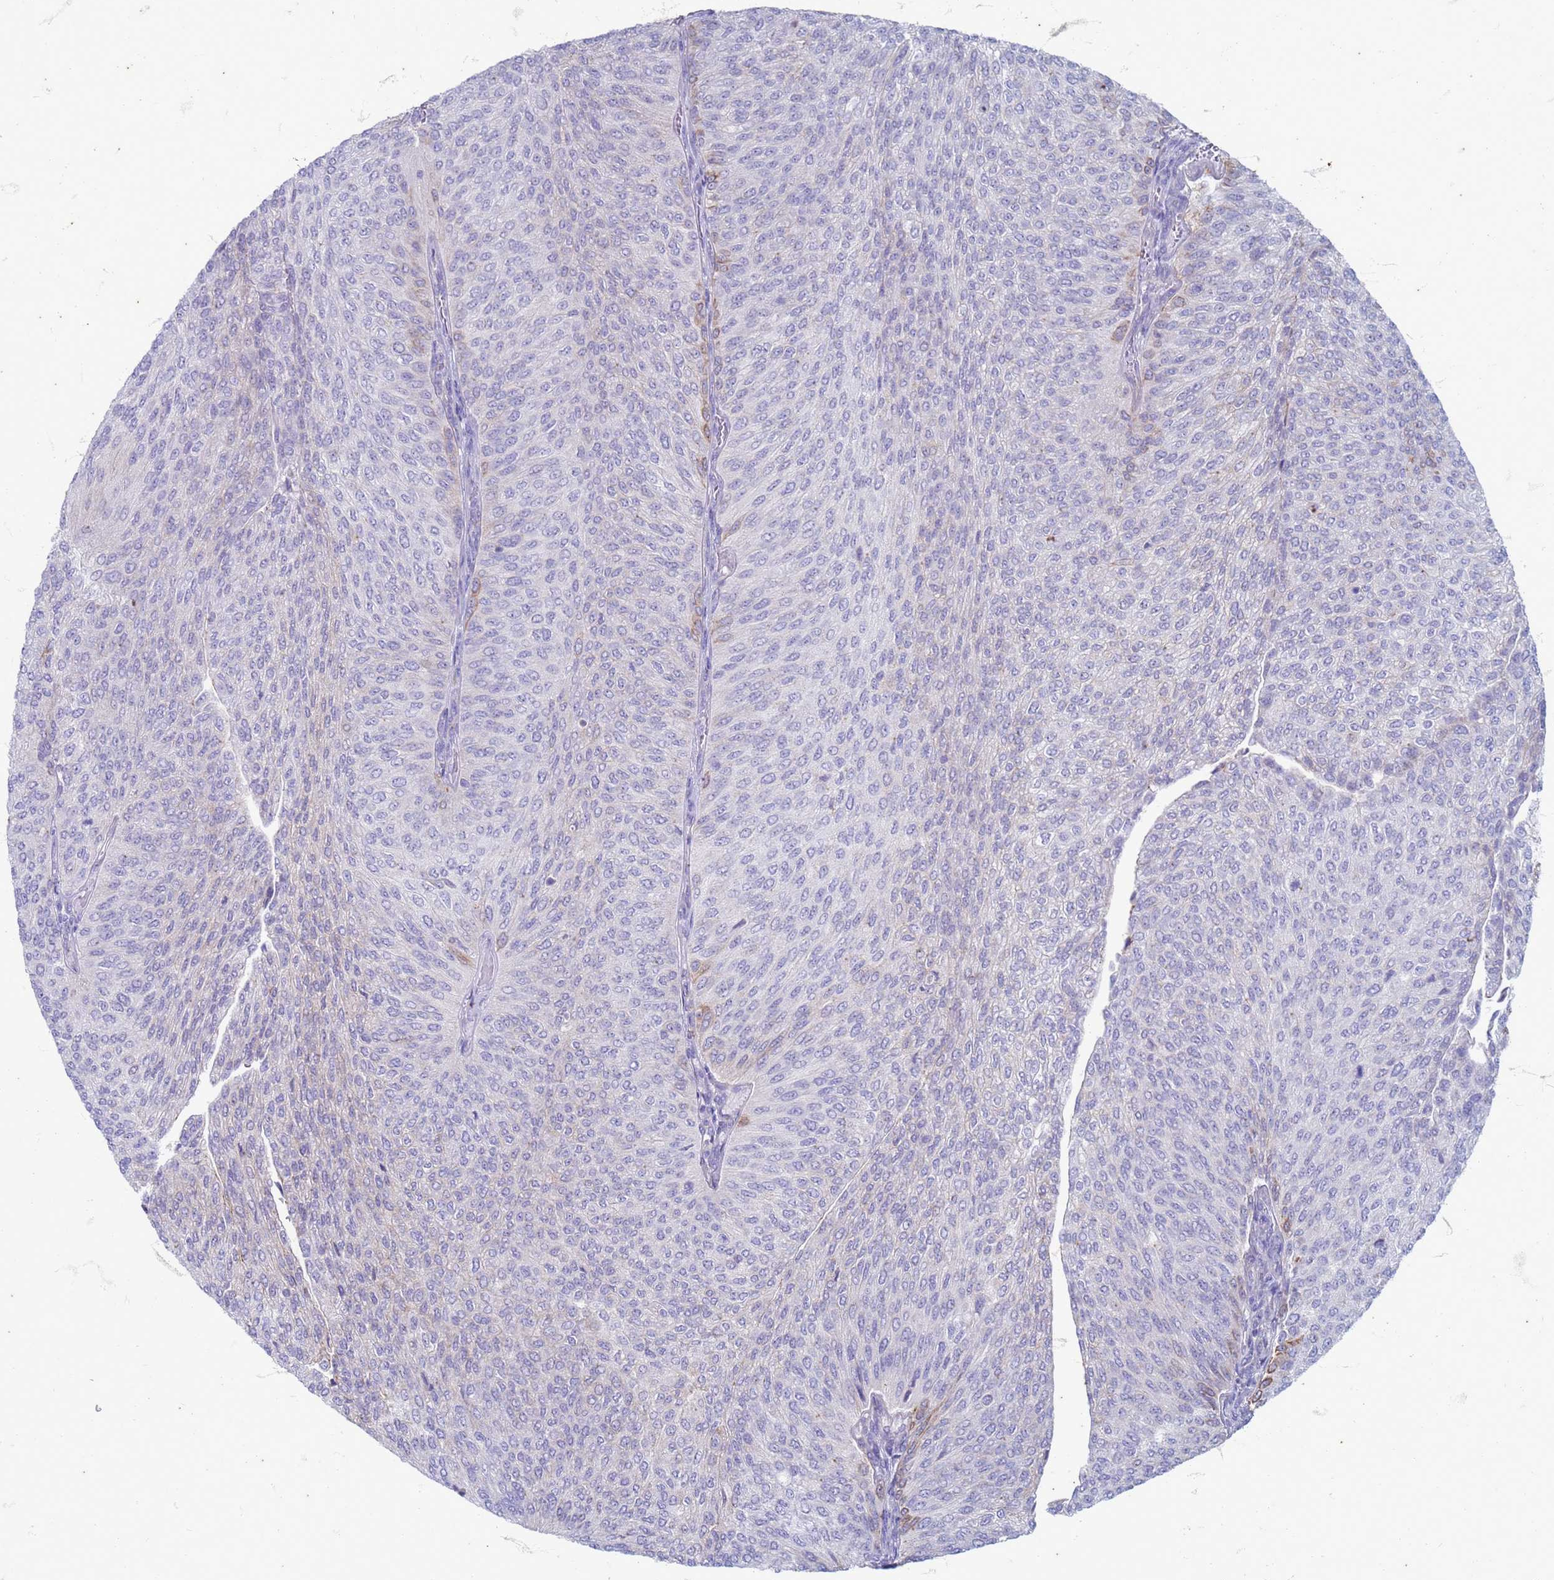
{"staining": {"intensity": "weak", "quantity": "<25%", "location": "cytoplasmic/membranous"}, "tissue": "urothelial cancer", "cell_type": "Tumor cells", "image_type": "cancer", "snomed": [{"axis": "morphology", "description": "Urothelial carcinoma, High grade"}, {"axis": "topography", "description": "Urinary bladder"}], "caption": "An image of human high-grade urothelial carcinoma is negative for staining in tumor cells. (Stains: DAB (3,3'-diaminobenzidine) immunohistochemistry with hematoxylin counter stain, Microscopy: brightfield microscopy at high magnification).", "gene": "SUCO", "patient": {"sex": "female", "age": 79}}